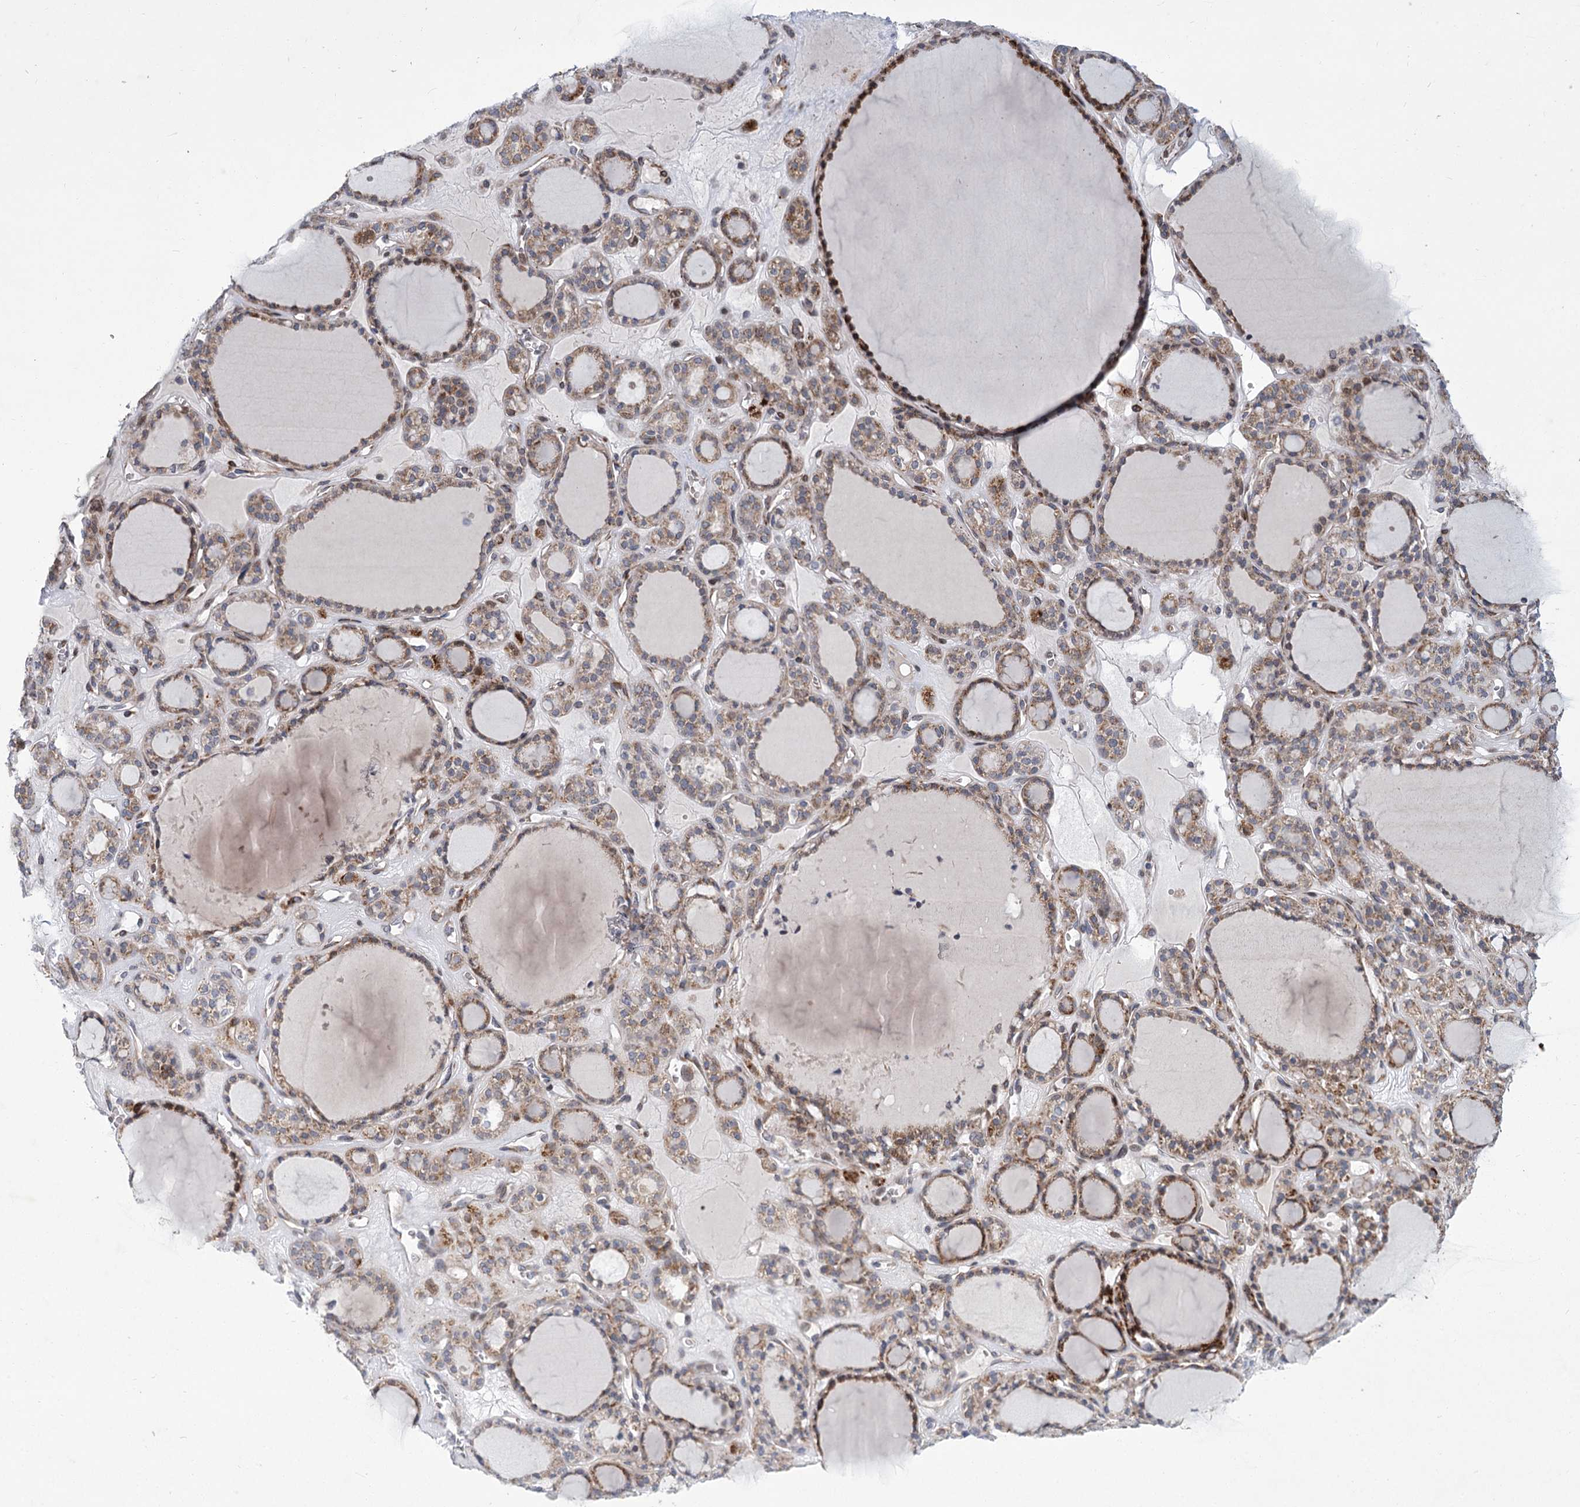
{"staining": {"intensity": "moderate", "quantity": ">75%", "location": "cytoplasmic/membranous"}, "tissue": "thyroid gland", "cell_type": "Glandular cells", "image_type": "normal", "snomed": [{"axis": "morphology", "description": "Normal tissue, NOS"}, {"axis": "topography", "description": "Thyroid gland"}], "caption": "About >75% of glandular cells in normal thyroid gland show moderate cytoplasmic/membranous protein positivity as visualized by brown immunohistochemical staining.", "gene": "GCNT4", "patient": {"sex": "female", "age": 28}}